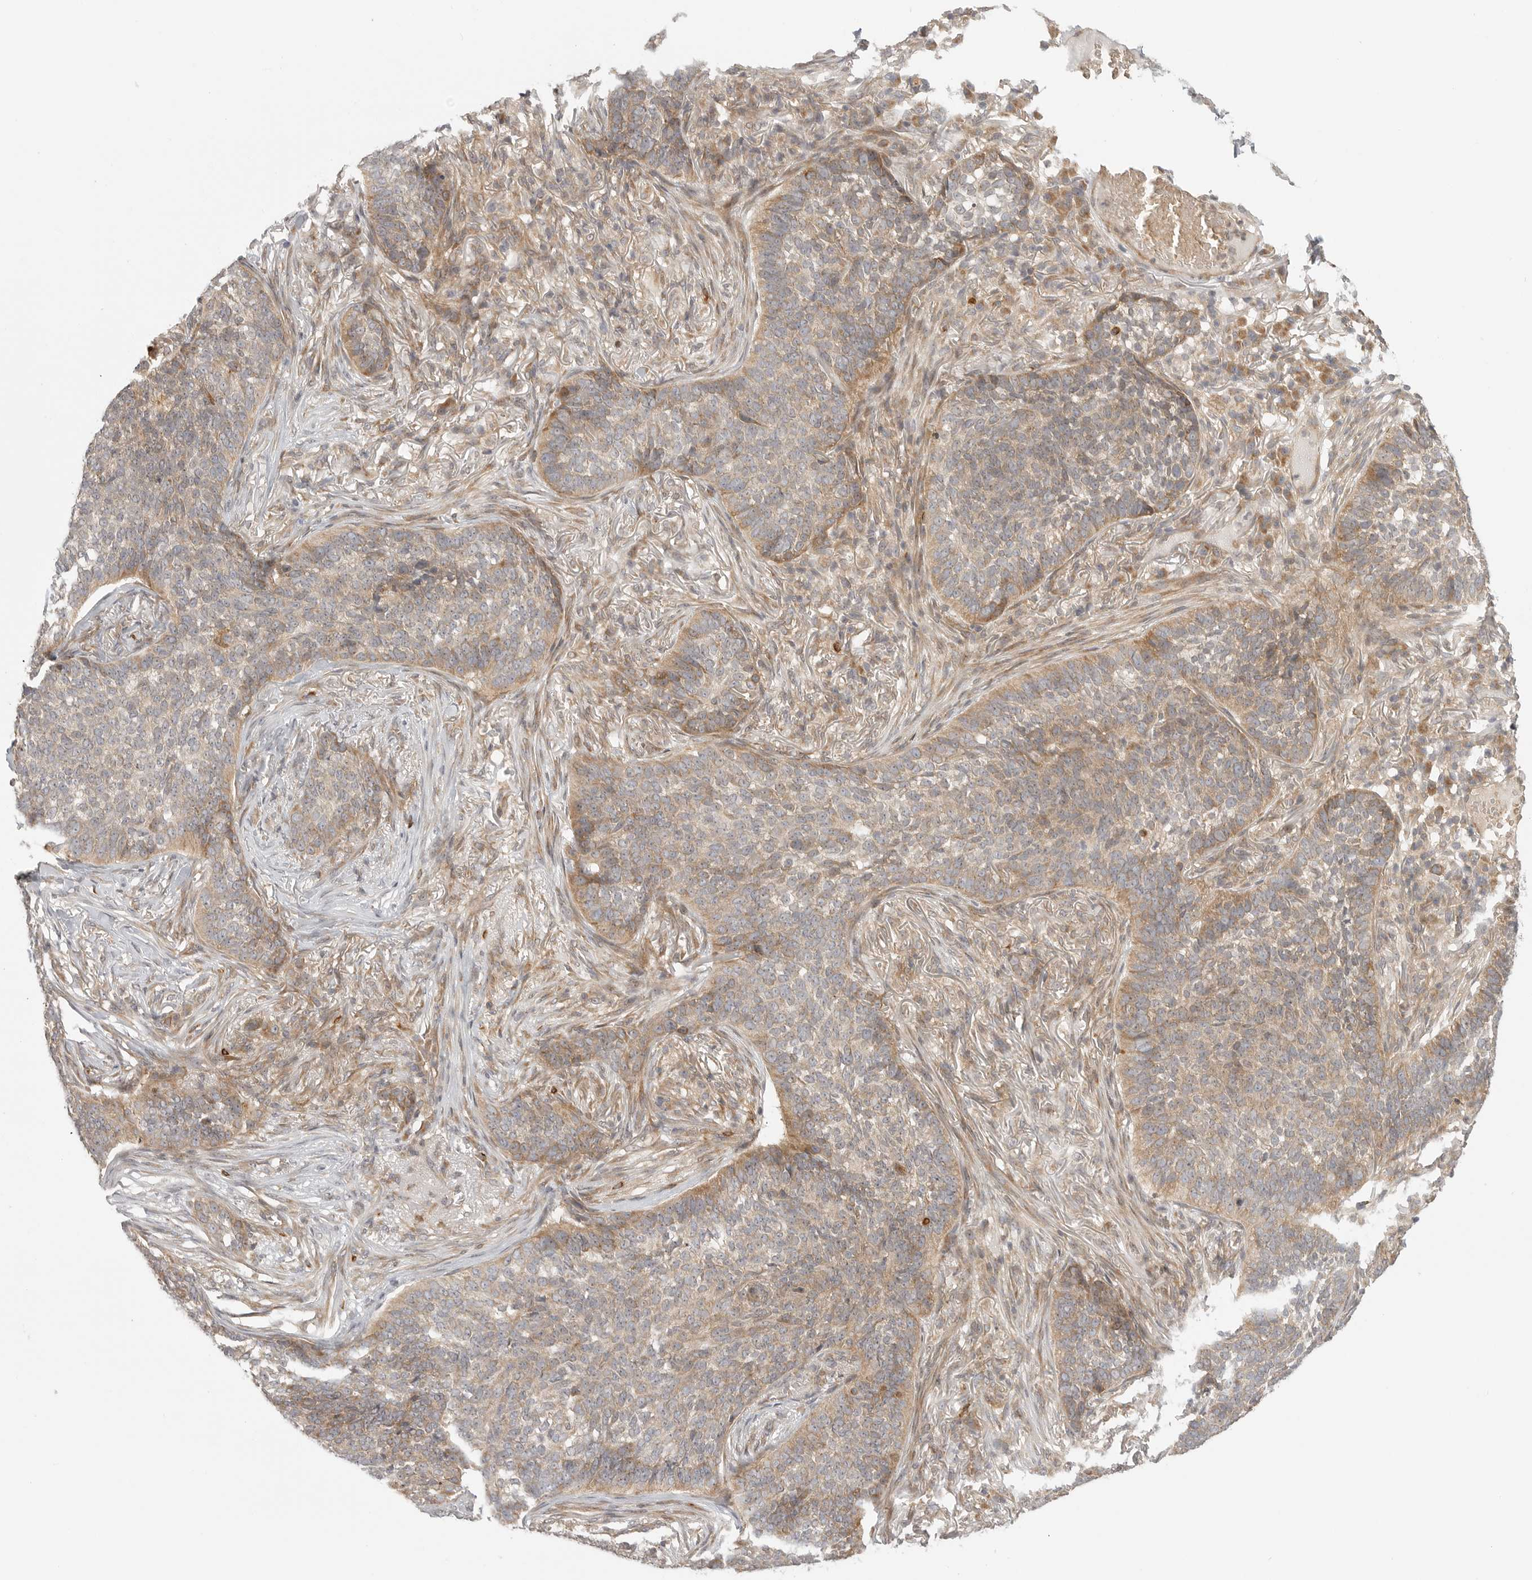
{"staining": {"intensity": "moderate", "quantity": "25%-75%", "location": "cytoplasmic/membranous"}, "tissue": "skin cancer", "cell_type": "Tumor cells", "image_type": "cancer", "snomed": [{"axis": "morphology", "description": "Basal cell carcinoma"}, {"axis": "topography", "description": "Skin"}], "caption": "The histopathology image exhibits a brown stain indicating the presence of a protein in the cytoplasmic/membranous of tumor cells in basal cell carcinoma (skin).", "gene": "CCPG1", "patient": {"sex": "male", "age": 85}}